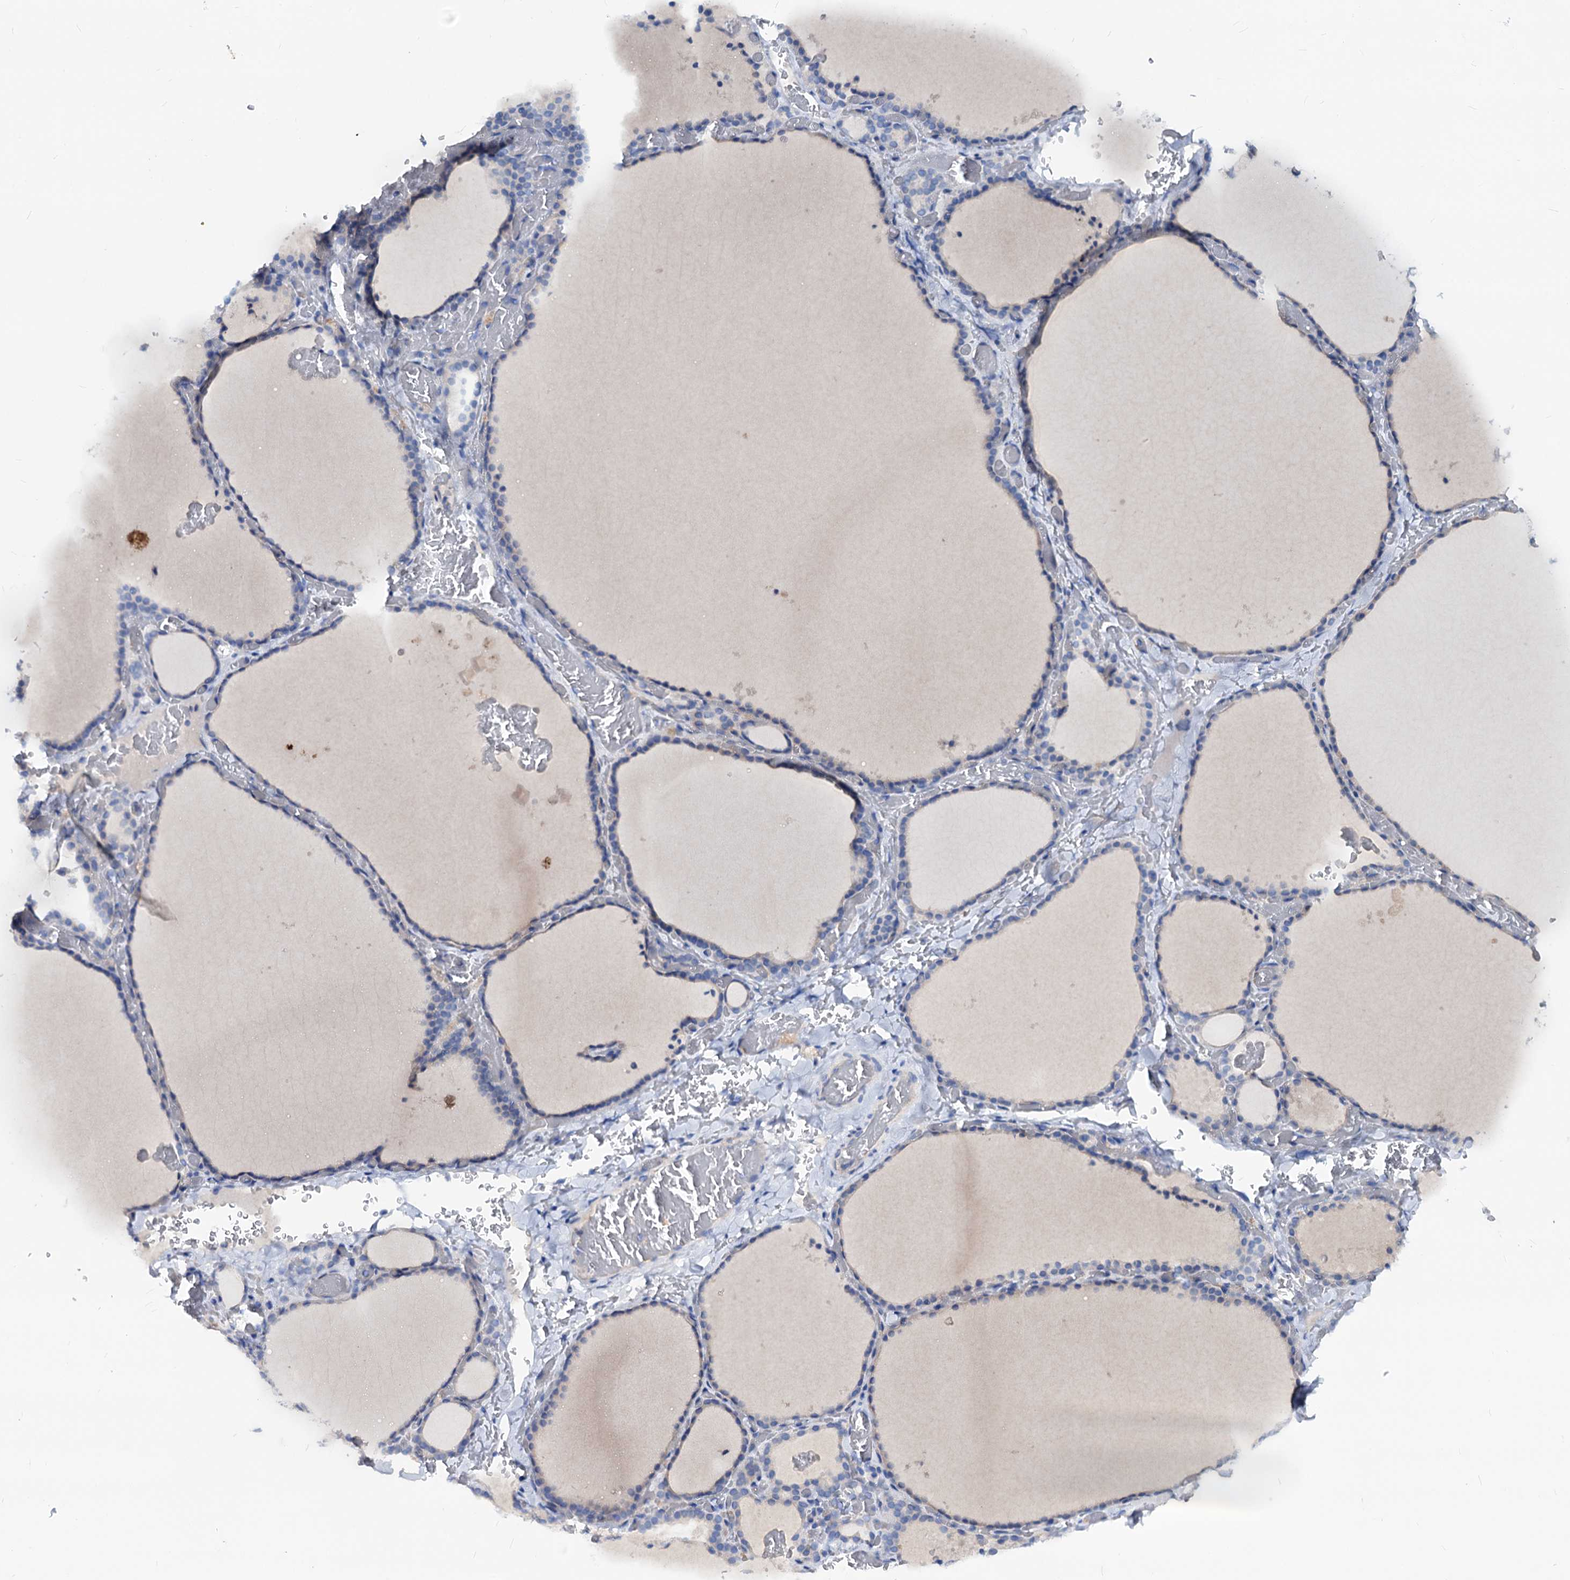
{"staining": {"intensity": "negative", "quantity": "none", "location": "none"}, "tissue": "thyroid gland", "cell_type": "Glandular cells", "image_type": "normal", "snomed": [{"axis": "morphology", "description": "Normal tissue, NOS"}, {"axis": "topography", "description": "Thyroid gland"}], "caption": "An image of thyroid gland stained for a protein exhibits no brown staining in glandular cells. (DAB (3,3'-diaminobenzidine) immunohistochemistry (IHC), high magnification).", "gene": "DYDC2", "patient": {"sex": "female", "age": 39}}